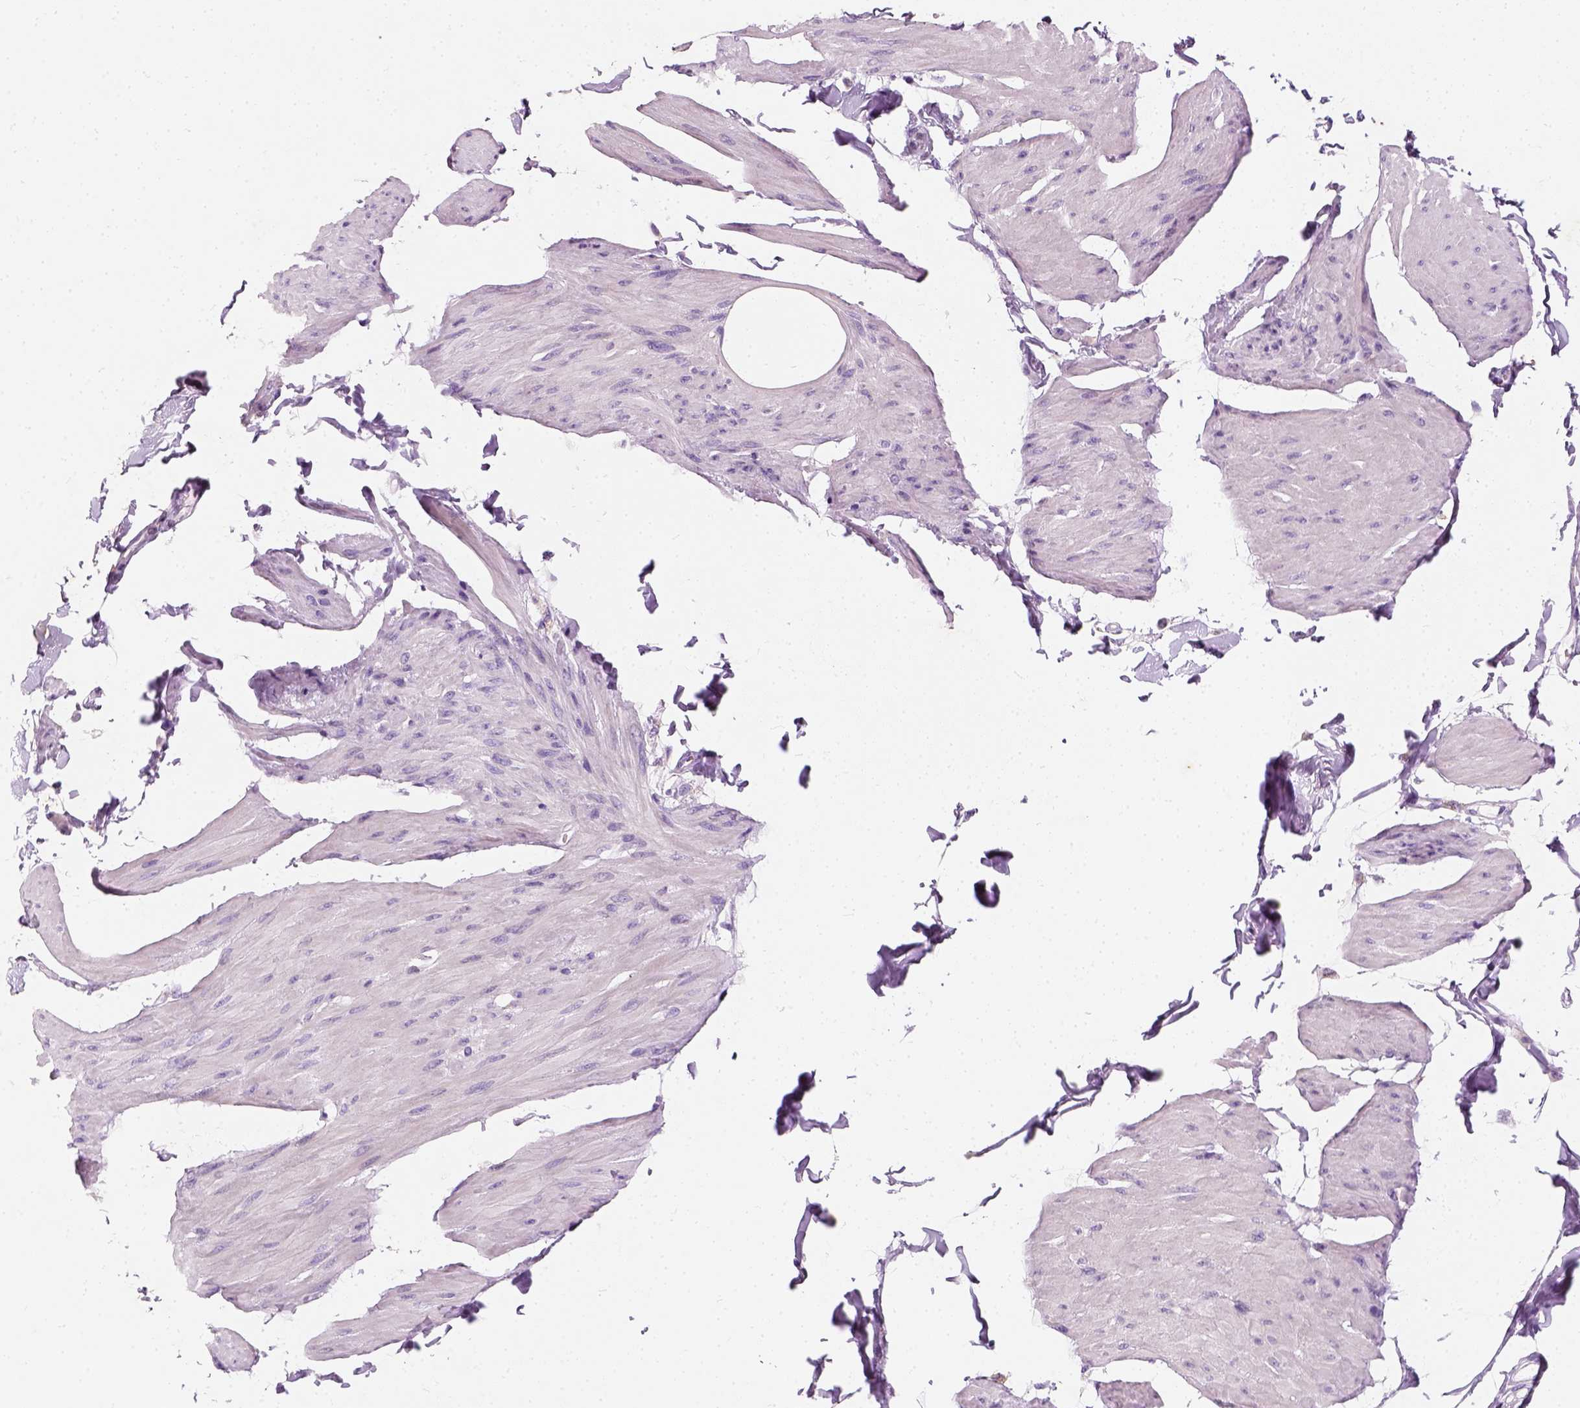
{"staining": {"intensity": "negative", "quantity": "none", "location": "none"}, "tissue": "smooth muscle", "cell_type": "Smooth muscle cells", "image_type": "normal", "snomed": [{"axis": "morphology", "description": "Normal tissue, NOS"}, {"axis": "topography", "description": "Adipose tissue"}, {"axis": "topography", "description": "Smooth muscle"}, {"axis": "topography", "description": "Peripheral nerve tissue"}], "caption": "High power microscopy image of an immunohistochemistry (IHC) histopathology image of benign smooth muscle, revealing no significant positivity in smooth muscle cells.", "gene": "CHODL", "patient": {"sex": "male", "age": 83}}